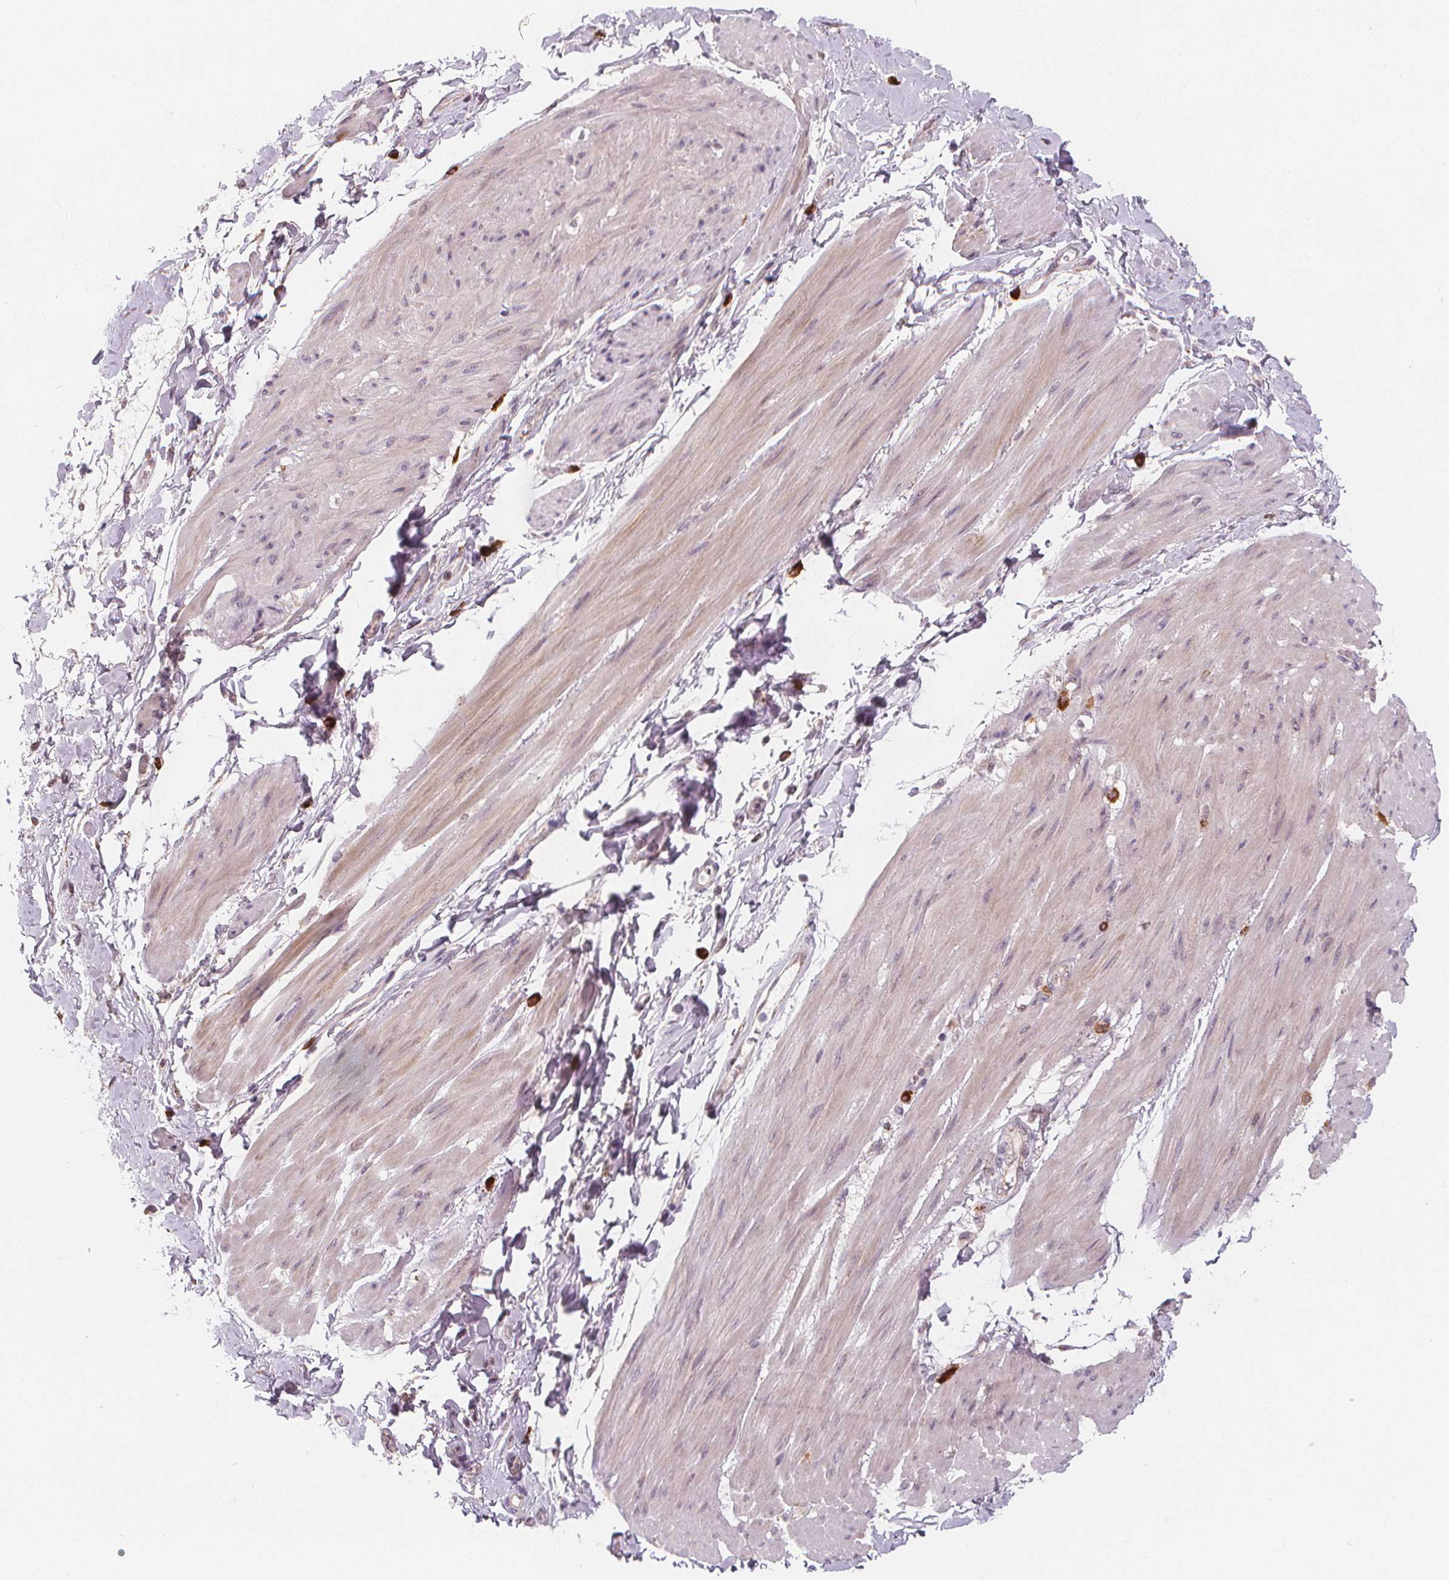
{"staining": {"intensity": "negative", "quantity": "none", "location": "none"}, "tissue": "adipose tissue", "cell_type": "Adipocytes", "image_type": "normal", "snomed": [{"axis": "morphology", "description": "Normal tissue, NOS"}, {"axis": "topography", "description": "Urinary bladder"}, {"axis": "topography", "description": "Peripheral nerve tissue"}], "caption": "Adipose tissue stained for a protein using immunohistochemistry demonstrates no expression adipocytes.", "gene": "TIPIN", "patient": {"sex": "female", "age": 60}}